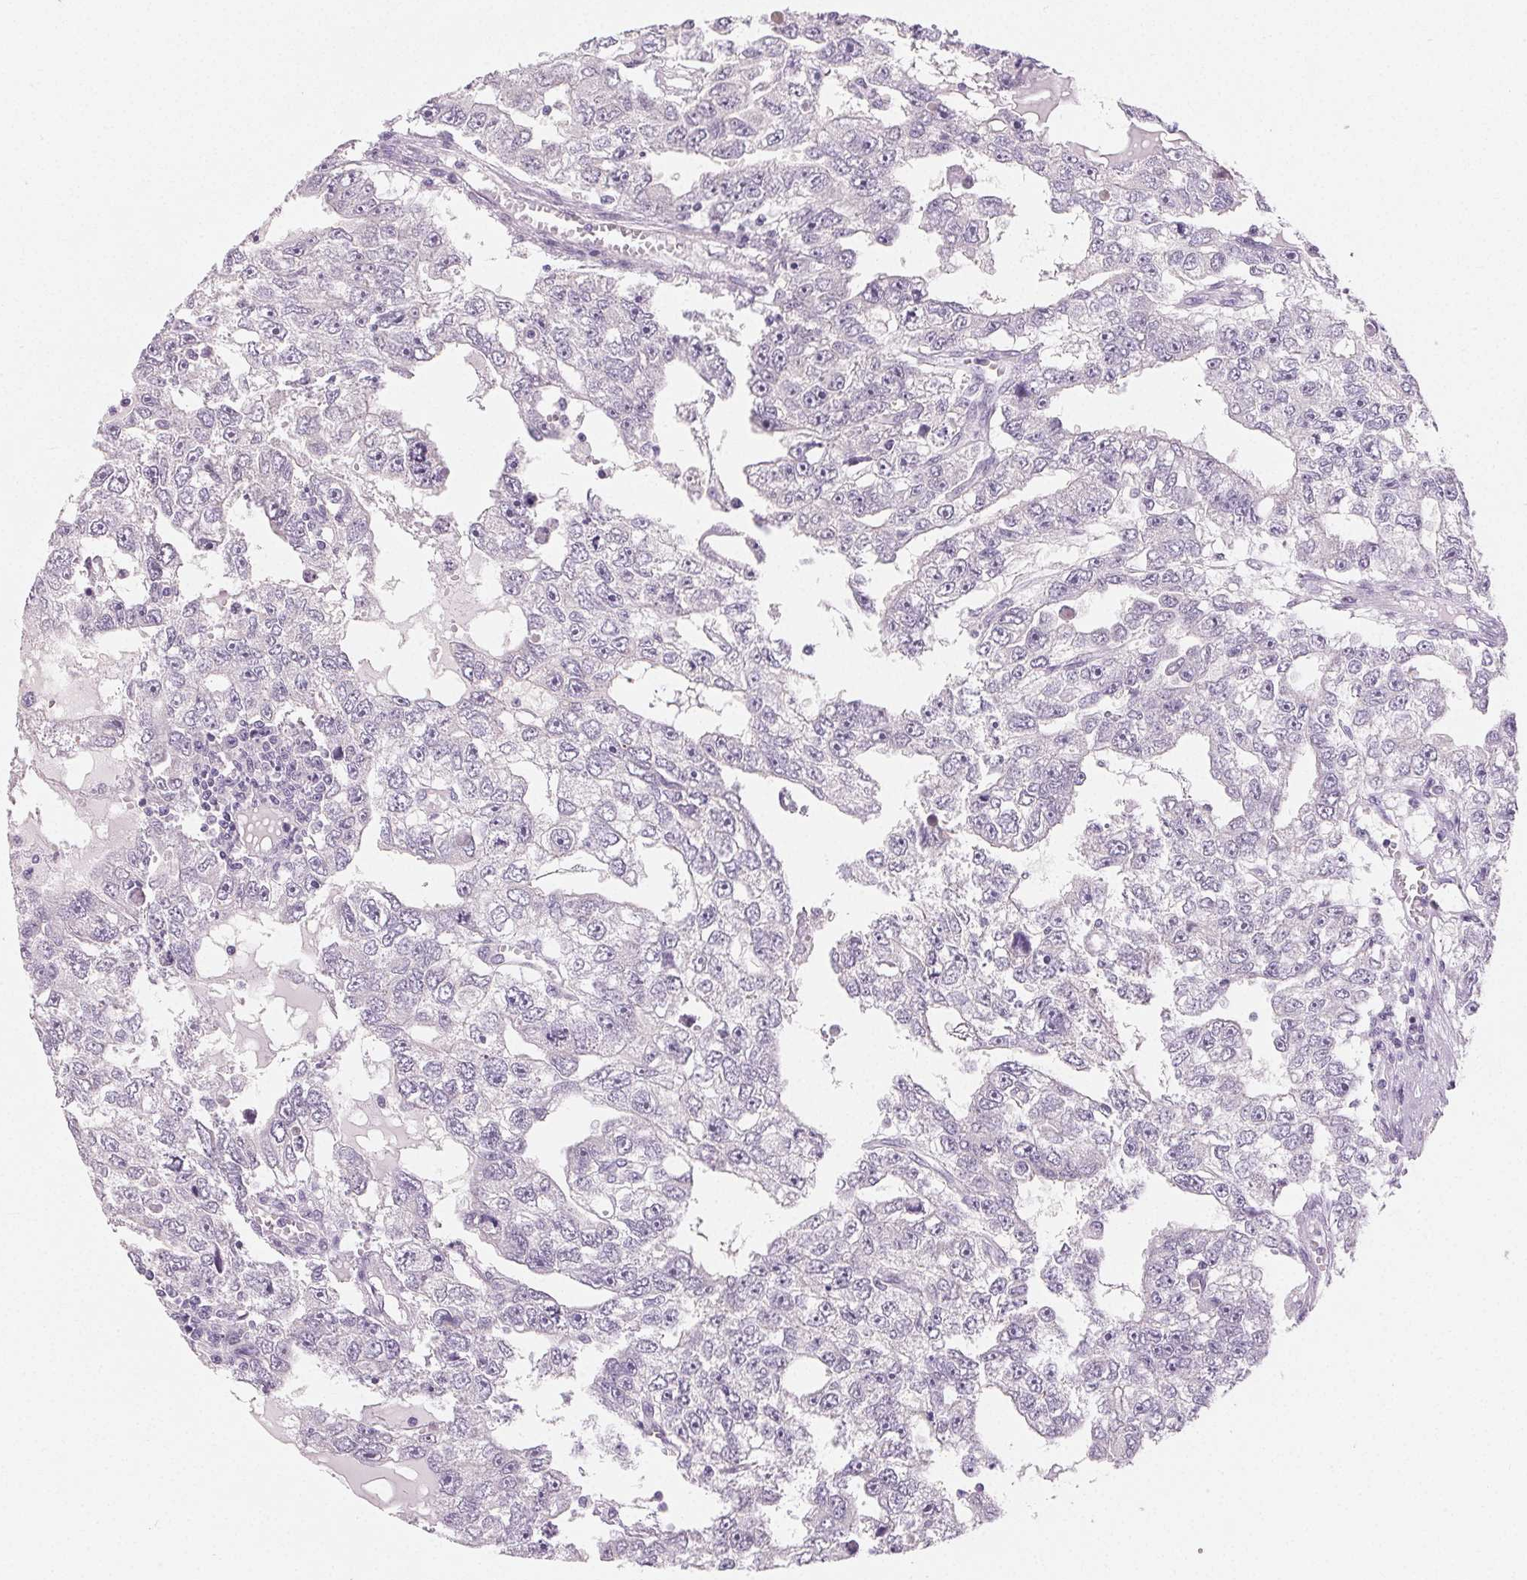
{"staining": {"intensity": "negative", "quantity": "none", "location": "none"}, "tissue": "testis cancer", "cell_type": "Tumor cells", "image_type": "cancer", "snomed": [{"axis": "morphology", "description": "Carcinoma, Embryonal, NOS"}, {"axis": "topography", "description": "Testis"}], "caption": "Testis embryonal carcinoma was stained to show a protein in brown. There is no significant positivity in tumor cells.", "gene": "SFTPD", "patient": {"sex": "male", "age": 20}}